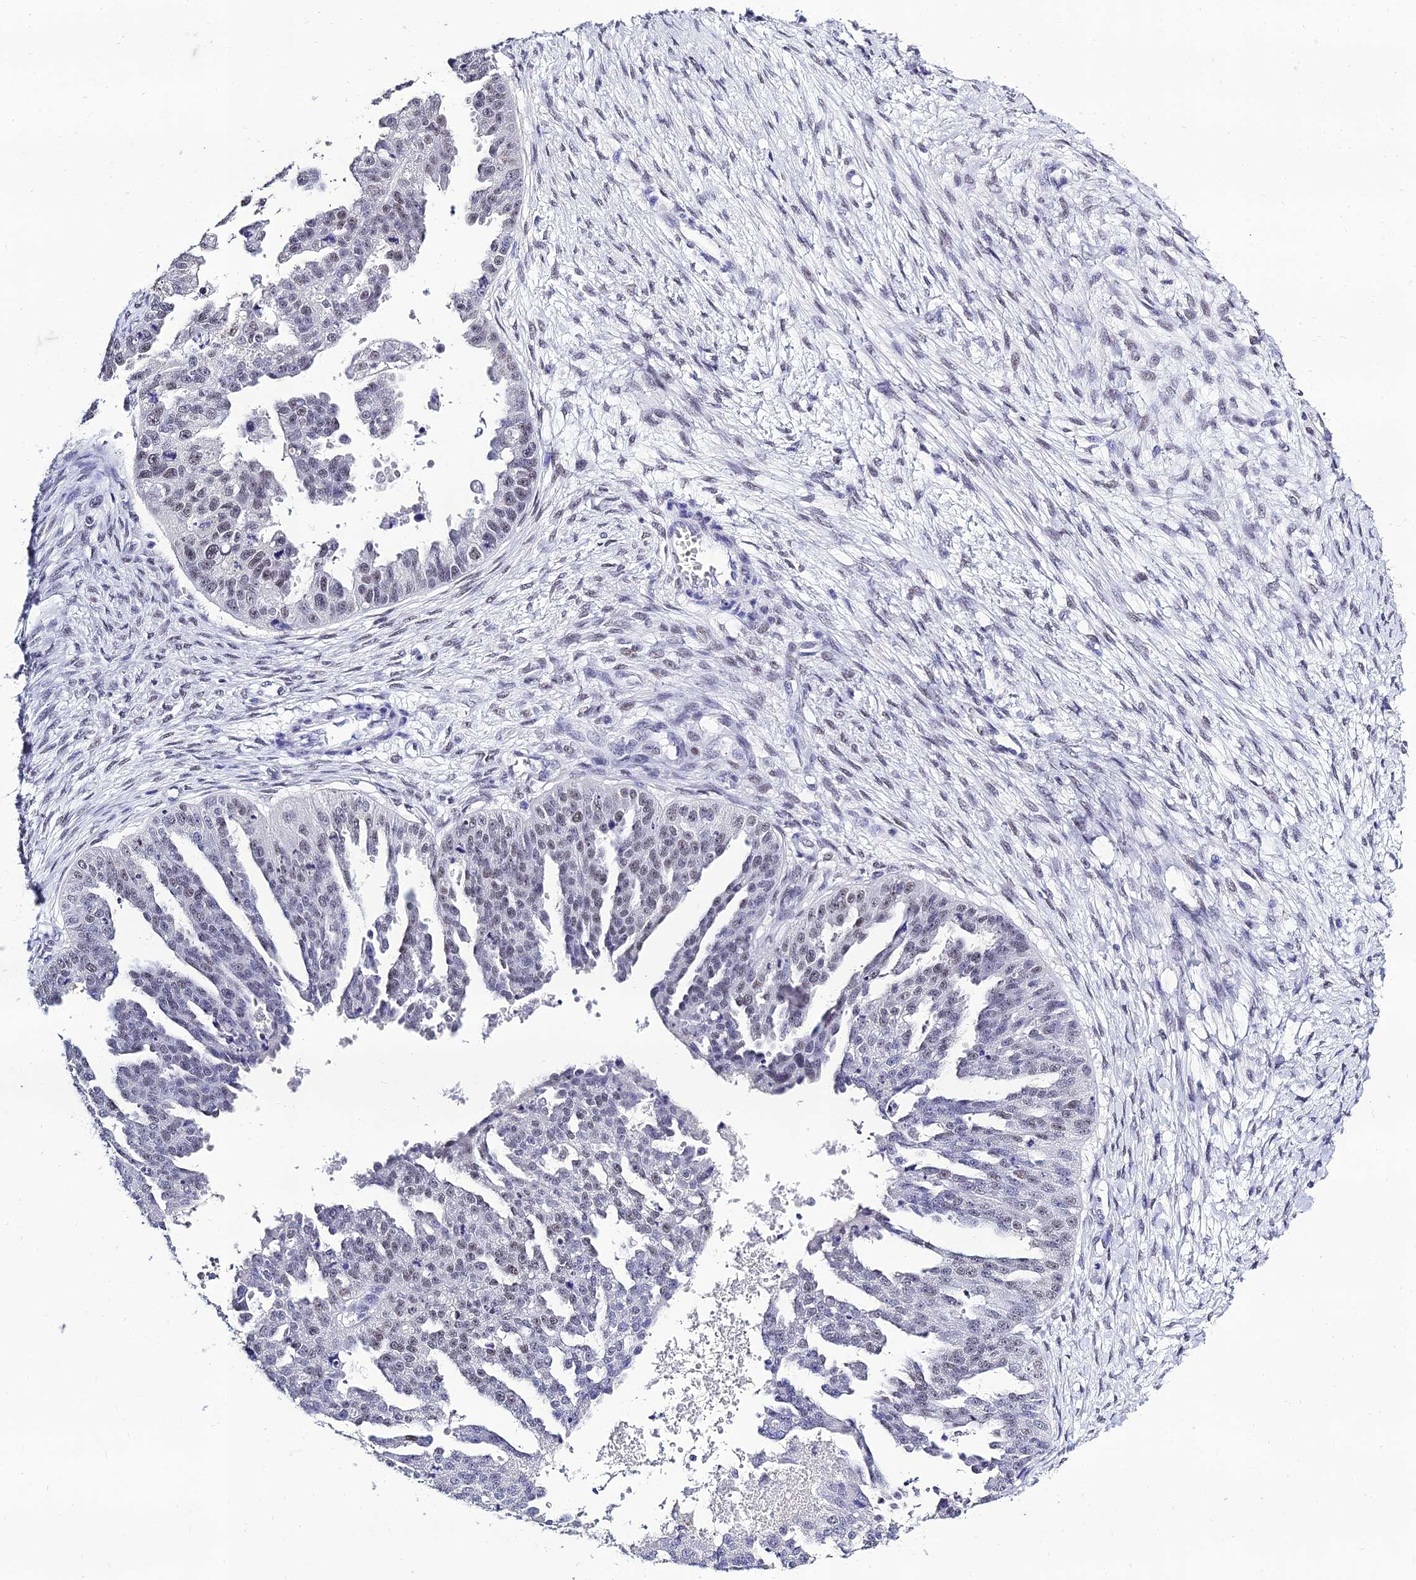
{"staining": {"intensity": "weak", "quantity": "<25%", "location": "nuclear"}, "tissue": "ovarian cancer", "cell_type": "Tumor cells", "image_type": "cancer", "snomed": [{"axis": "morphology", "description": "Cystadenocarcinoma, serous, NOS"}, {"axis": "topography", "description": "Ovary"}], "caption": "Histopathology image shows no protein positivity in tumor cells of ovarian cancer (serous cystadenocarcinoma) tissue.", "gene": "PPP4R2", "patient": {"sex": "female", "age": 58}}